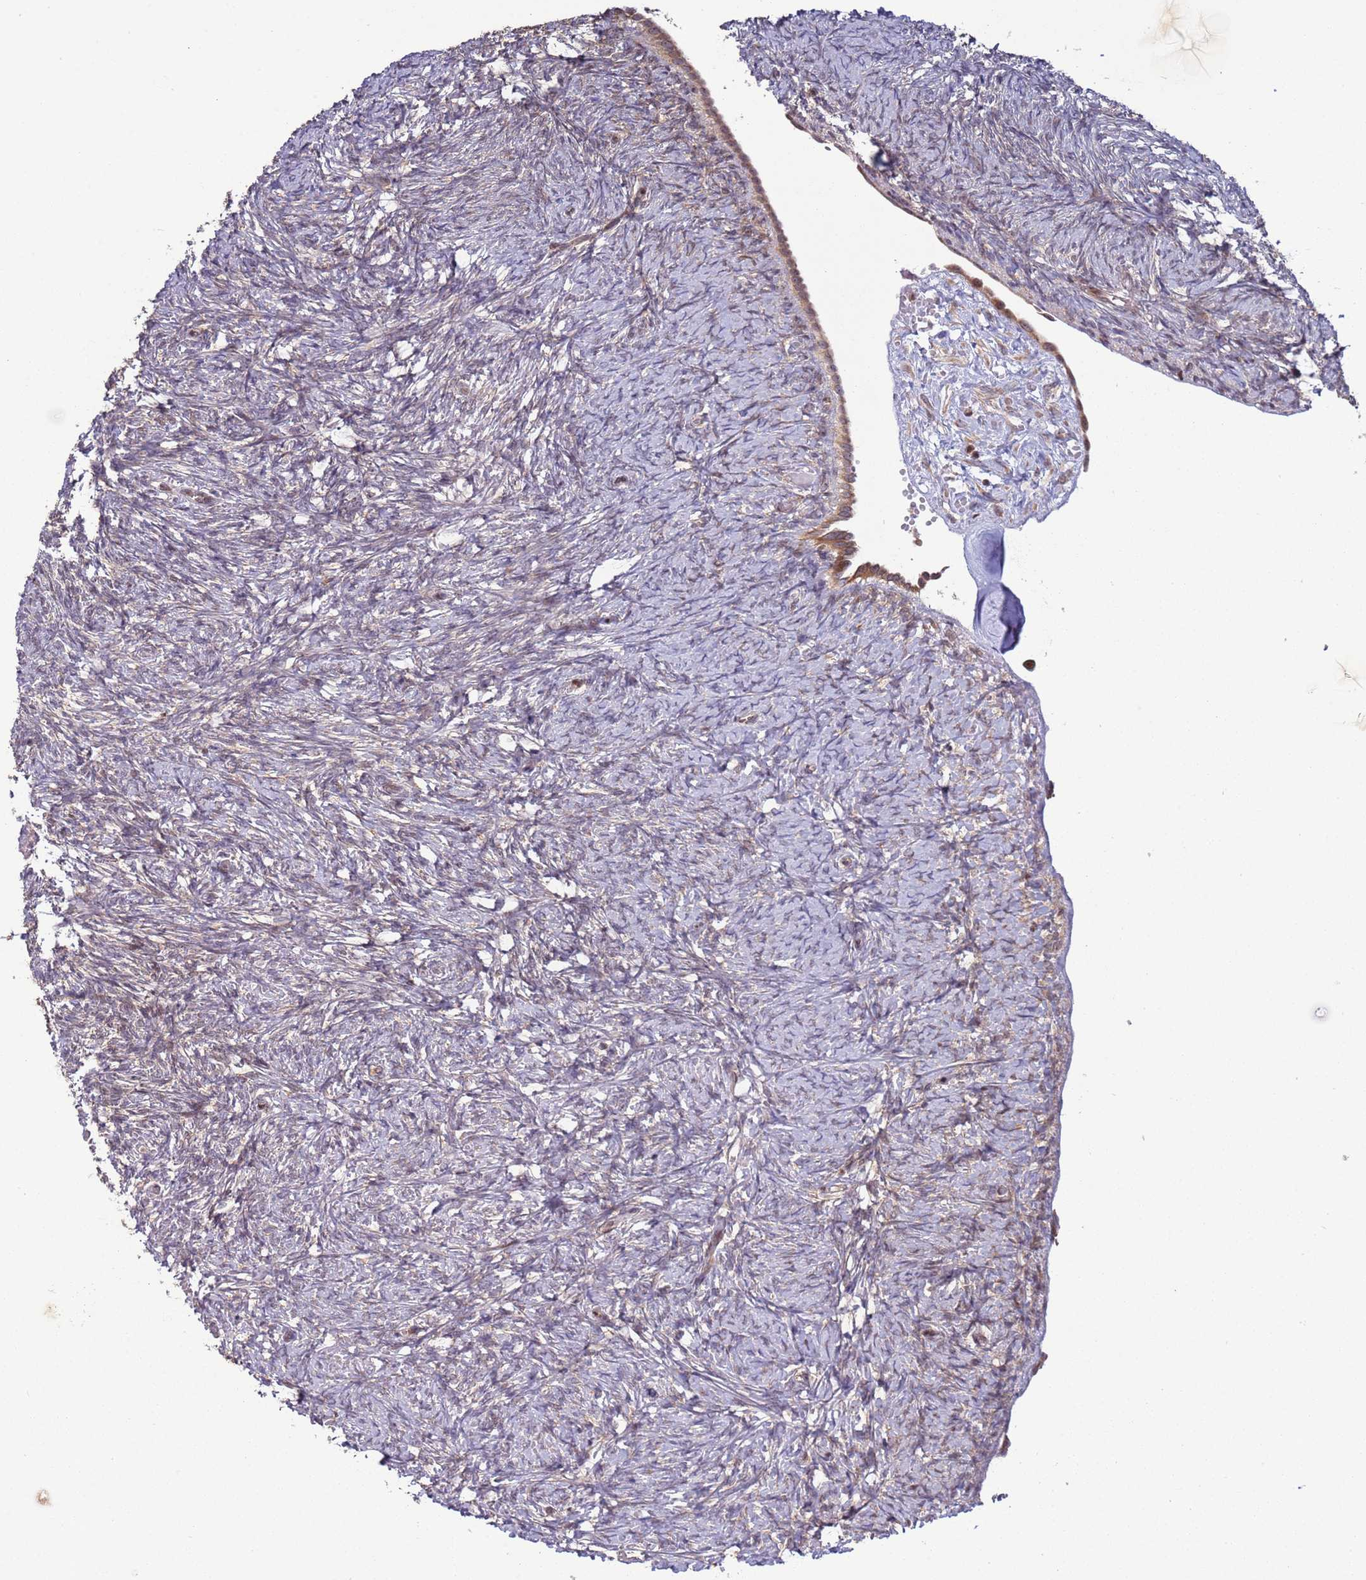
{"staining": {"intensity": "weak", "quantity": "<25%", "location": "cytoplasmic/membranous,nuclear"}, "tissue": "ovary", "cell_type": "Ovarian stroma cells", "image_type": "normal", "snomed": [{"axis": "morphology", "description": "Normal tissue, NOS"}, {"axis": "topography", "description": "Ovary"}], "caption": "Immunohistochemical staining of unremarkable ovary exhibits no significant expression in ovarian stroma cells. (DAB IHC visualized using brightfield microscopy, high magnification).", "gene": "RCOR2", "patient": {"sex": "female", "age": 41}}